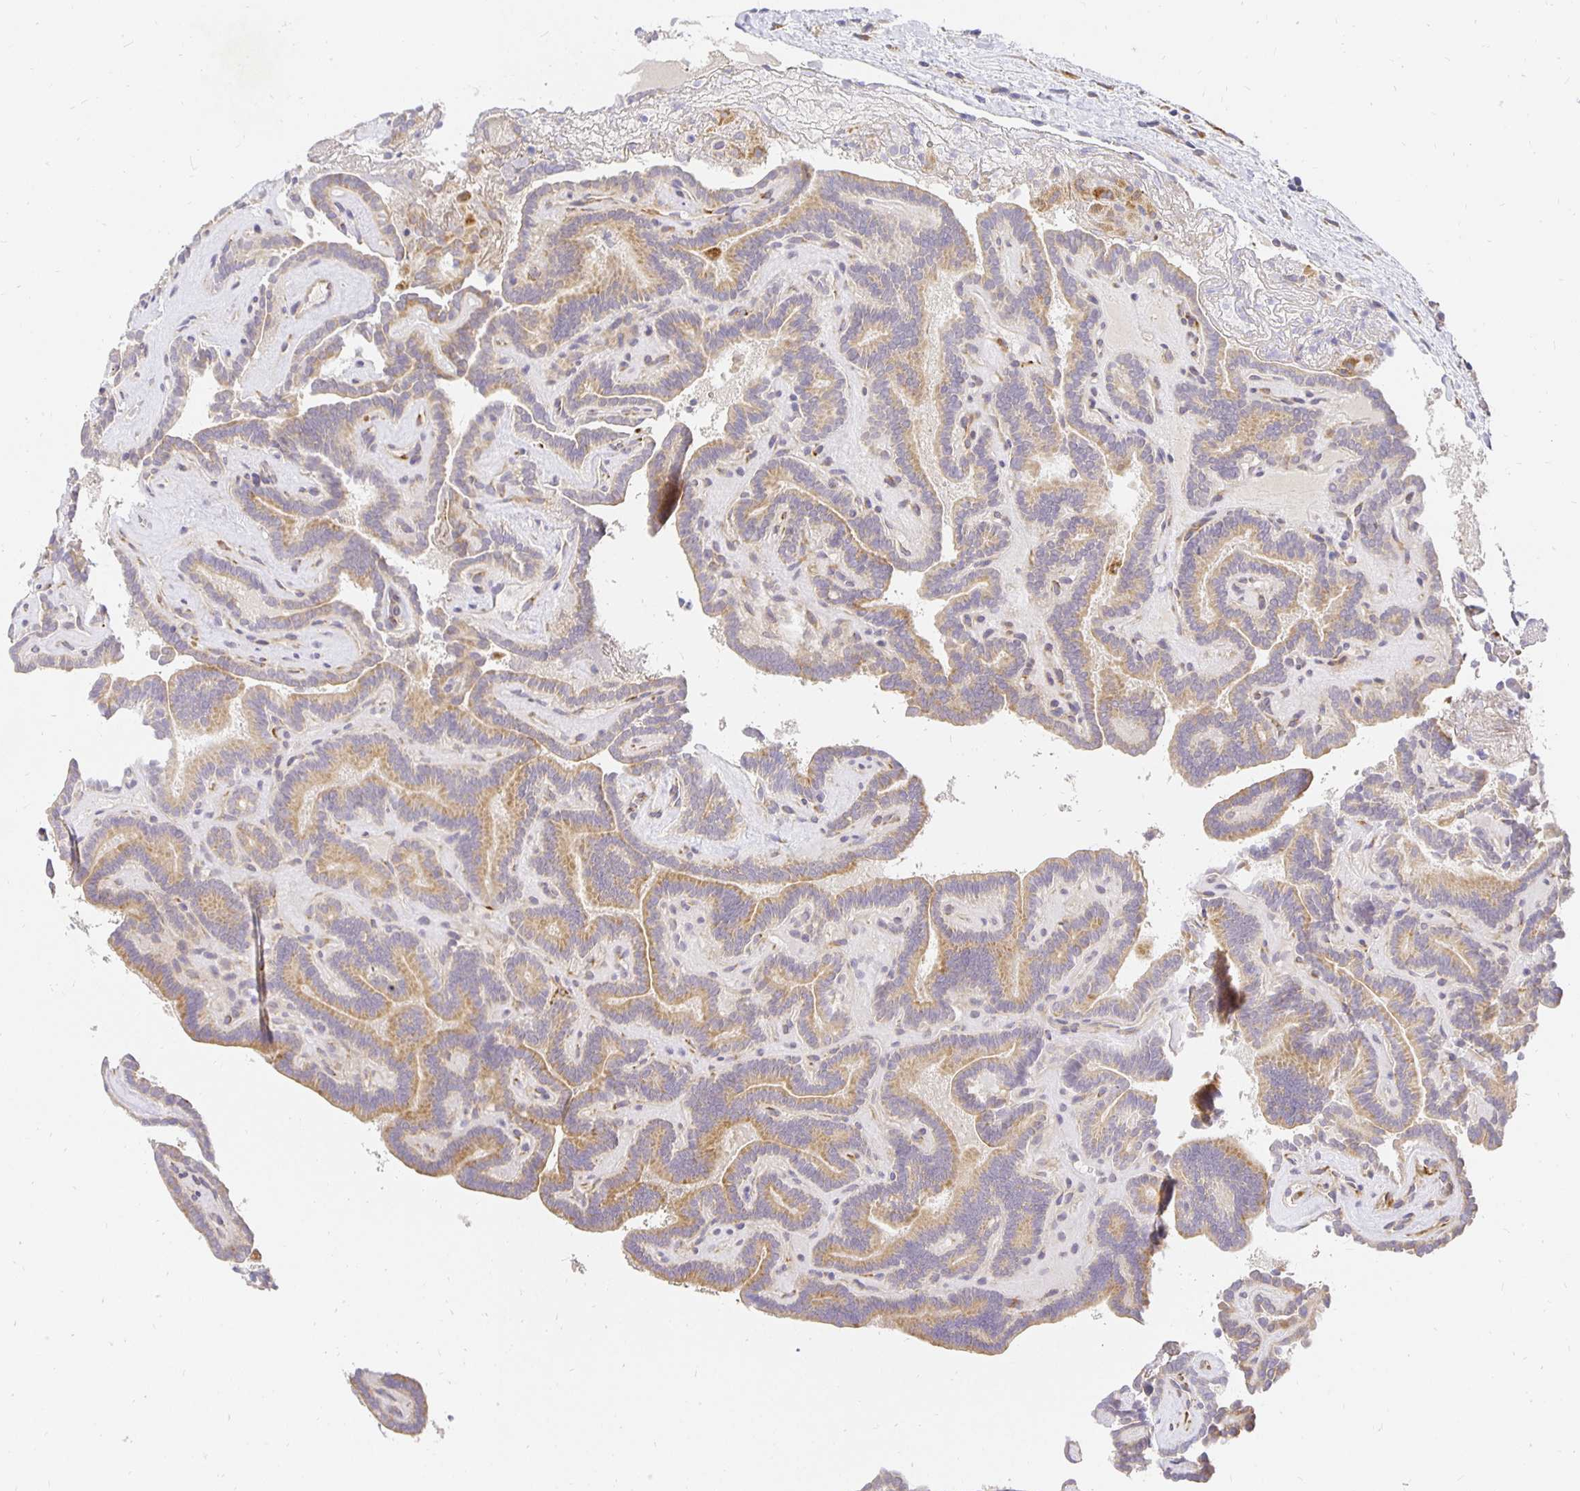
{"staining": {"intensity": "moderate", "quantity": ">75%", "location": "cytoplasmic/membranous"}, "tissue": "thyroid cancer", "cell_type": "Tumor cells", "image_type": "cancer", "snomed": [{"axis": "morphology", "description": "Papillary adenocarcinoma, NOS"}, {"axis": "topography", "description": "Thyroid gland"}], "caption": "There is medium levels of moderate cytoplasmic/membranous positivity in tumor cells of thyroid papillary adenocarcinoma, as demonstrated by immunohistochemical staining (brown color).", "gene": "PLOD1", "patient": {"sex": "female", "age": 21}}